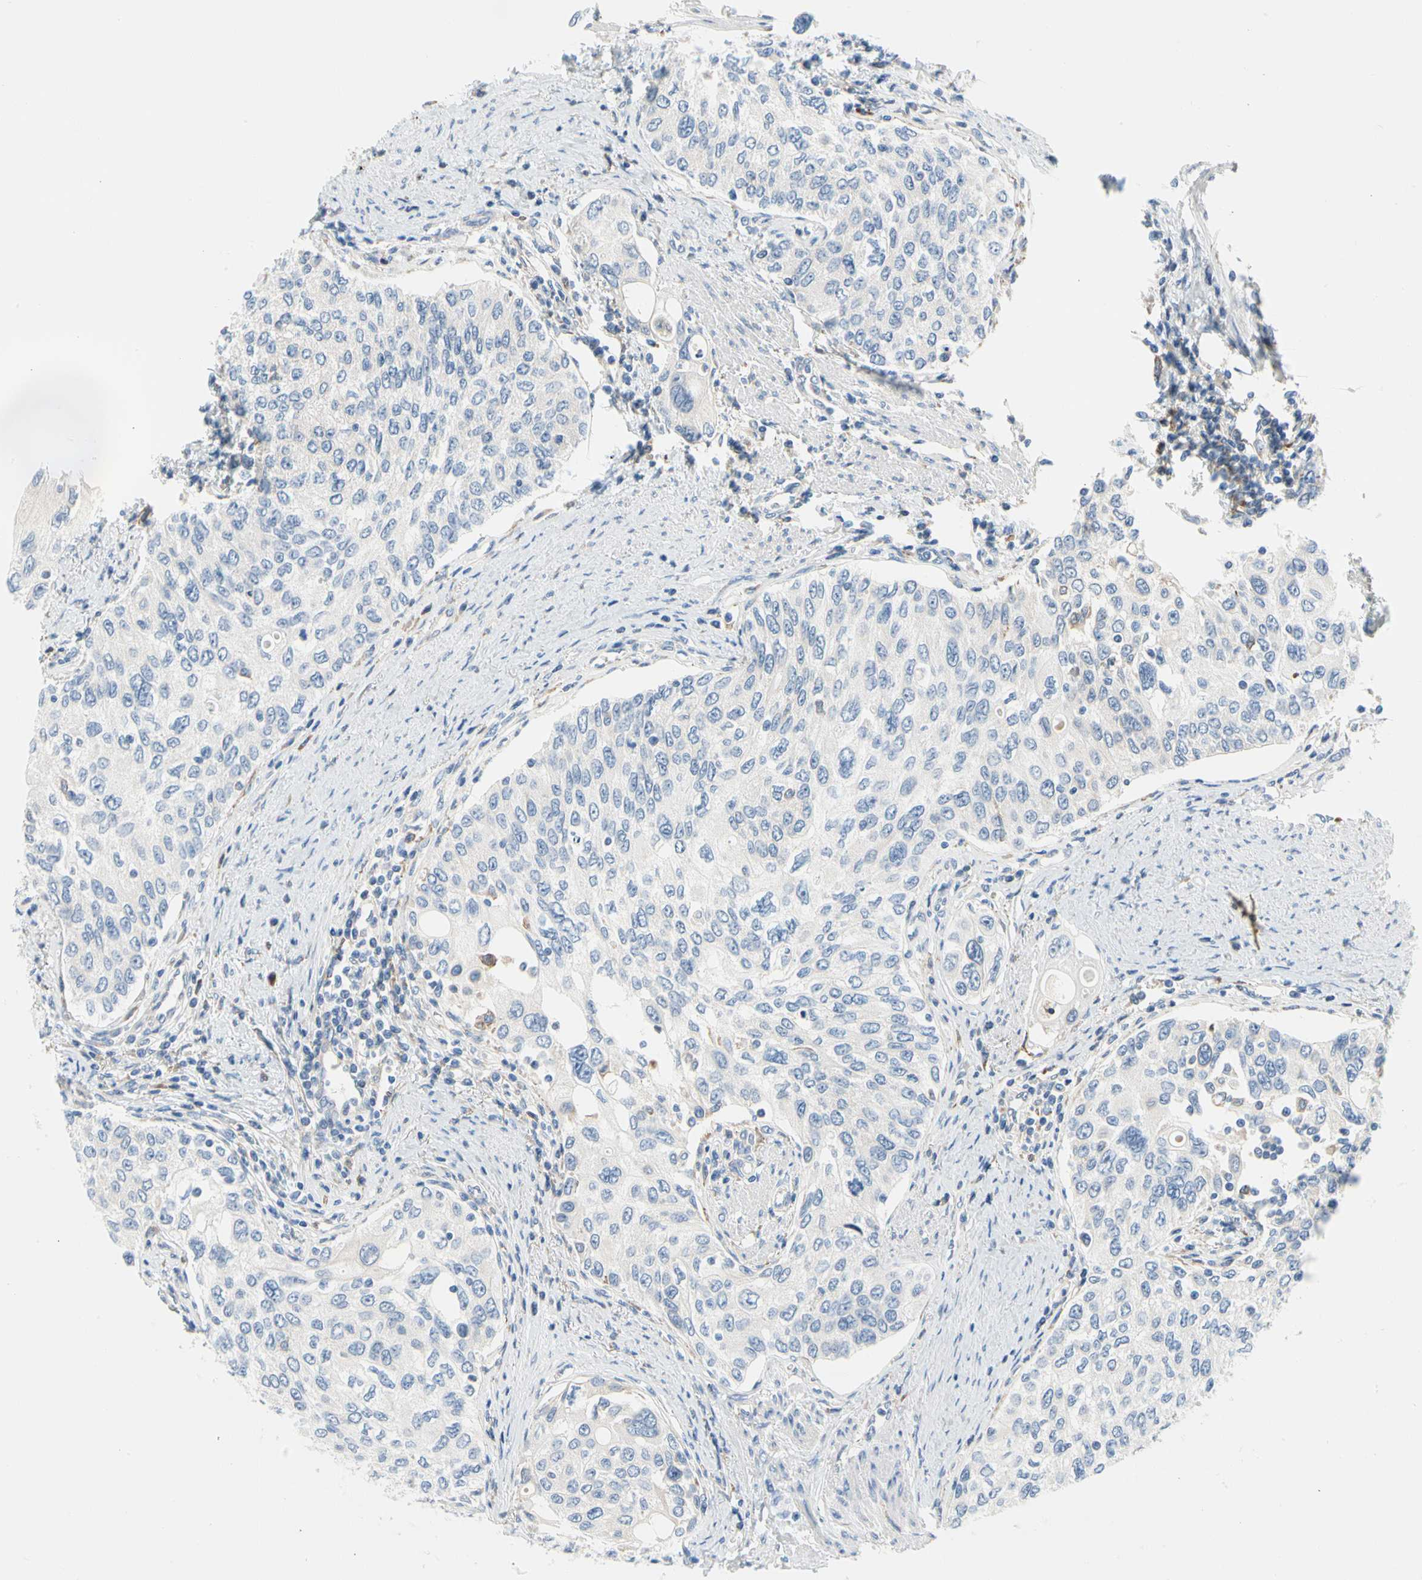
{"staining": {"intensity": "negative", "quantity": "none", "location": "none"}, "tissue": "urothelial cancer", "cell_type": "Tumor cells", "image_type": "cancer", "snomed": [{"axis": "morphology", "description": "Urothelial carcinoma, High grade"}, {"axis": "topography", "description": "Urinary bladder"}], "caption": "Immunohistochemical staining of human high-grade urothelial carcinoma demonstrates no significant staining in tumor cells.", "gene": "STXBP1", "patient": {"sex": "female", "age": 56}}